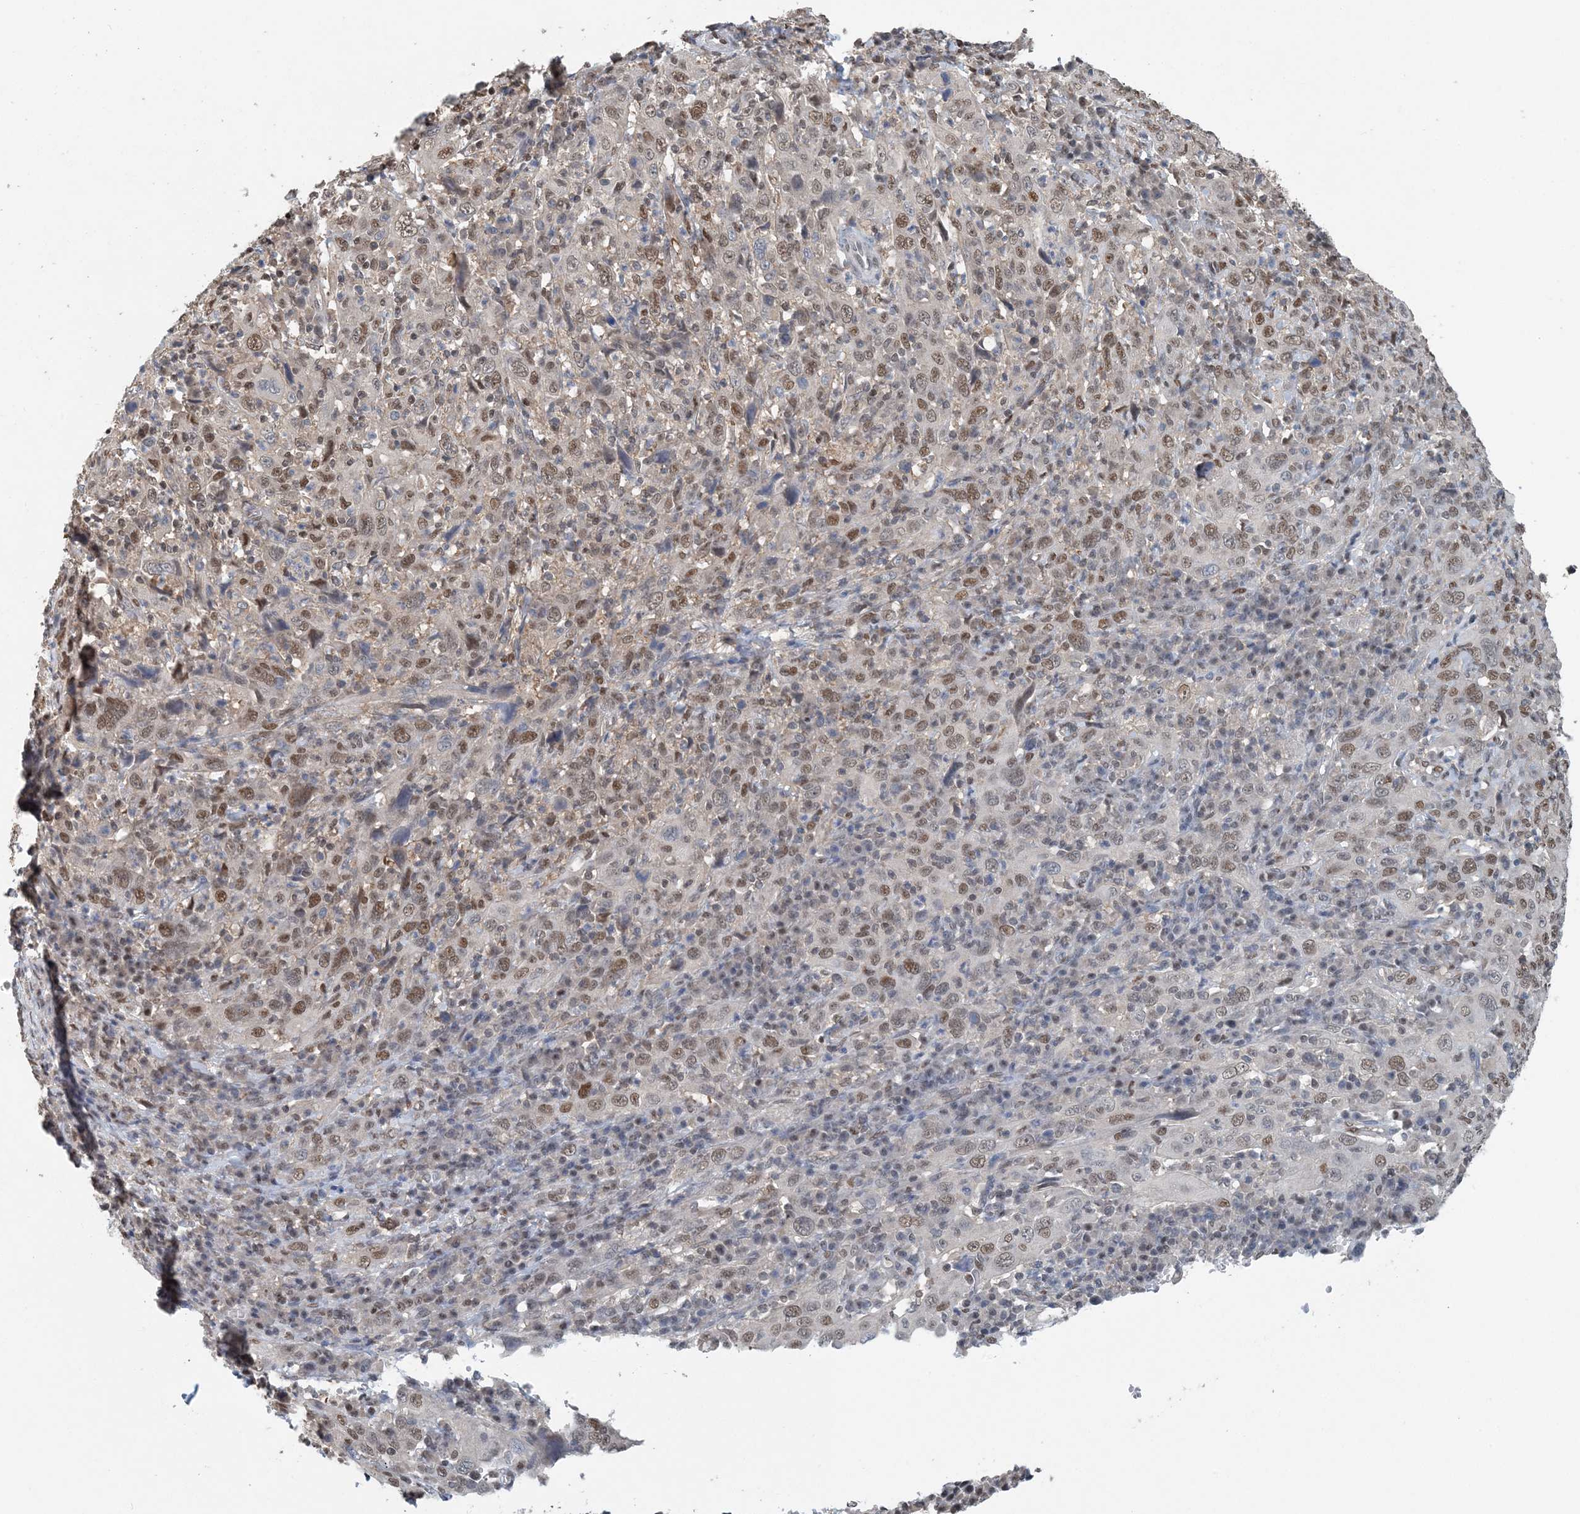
{"staining": {"intensity": "moderate", "quantity": ">75%", "location": "nuclear"}, "tissue": "cervical cancer", "cell_type": "Tumor cells", "image_type": "cancer", "snomed": [{"axis": "morphology", "description": "Squamous cell carcinoma, NOS"}, {"axis": "topography", "description": "Cervix"}], "caption": "Tumor cells display moderate nuclear expression in about >75% of cells in cervical squamous cell carcinoma.", "gene": "HIKESHI", "patient": {"sex": "female", "age": 46}}